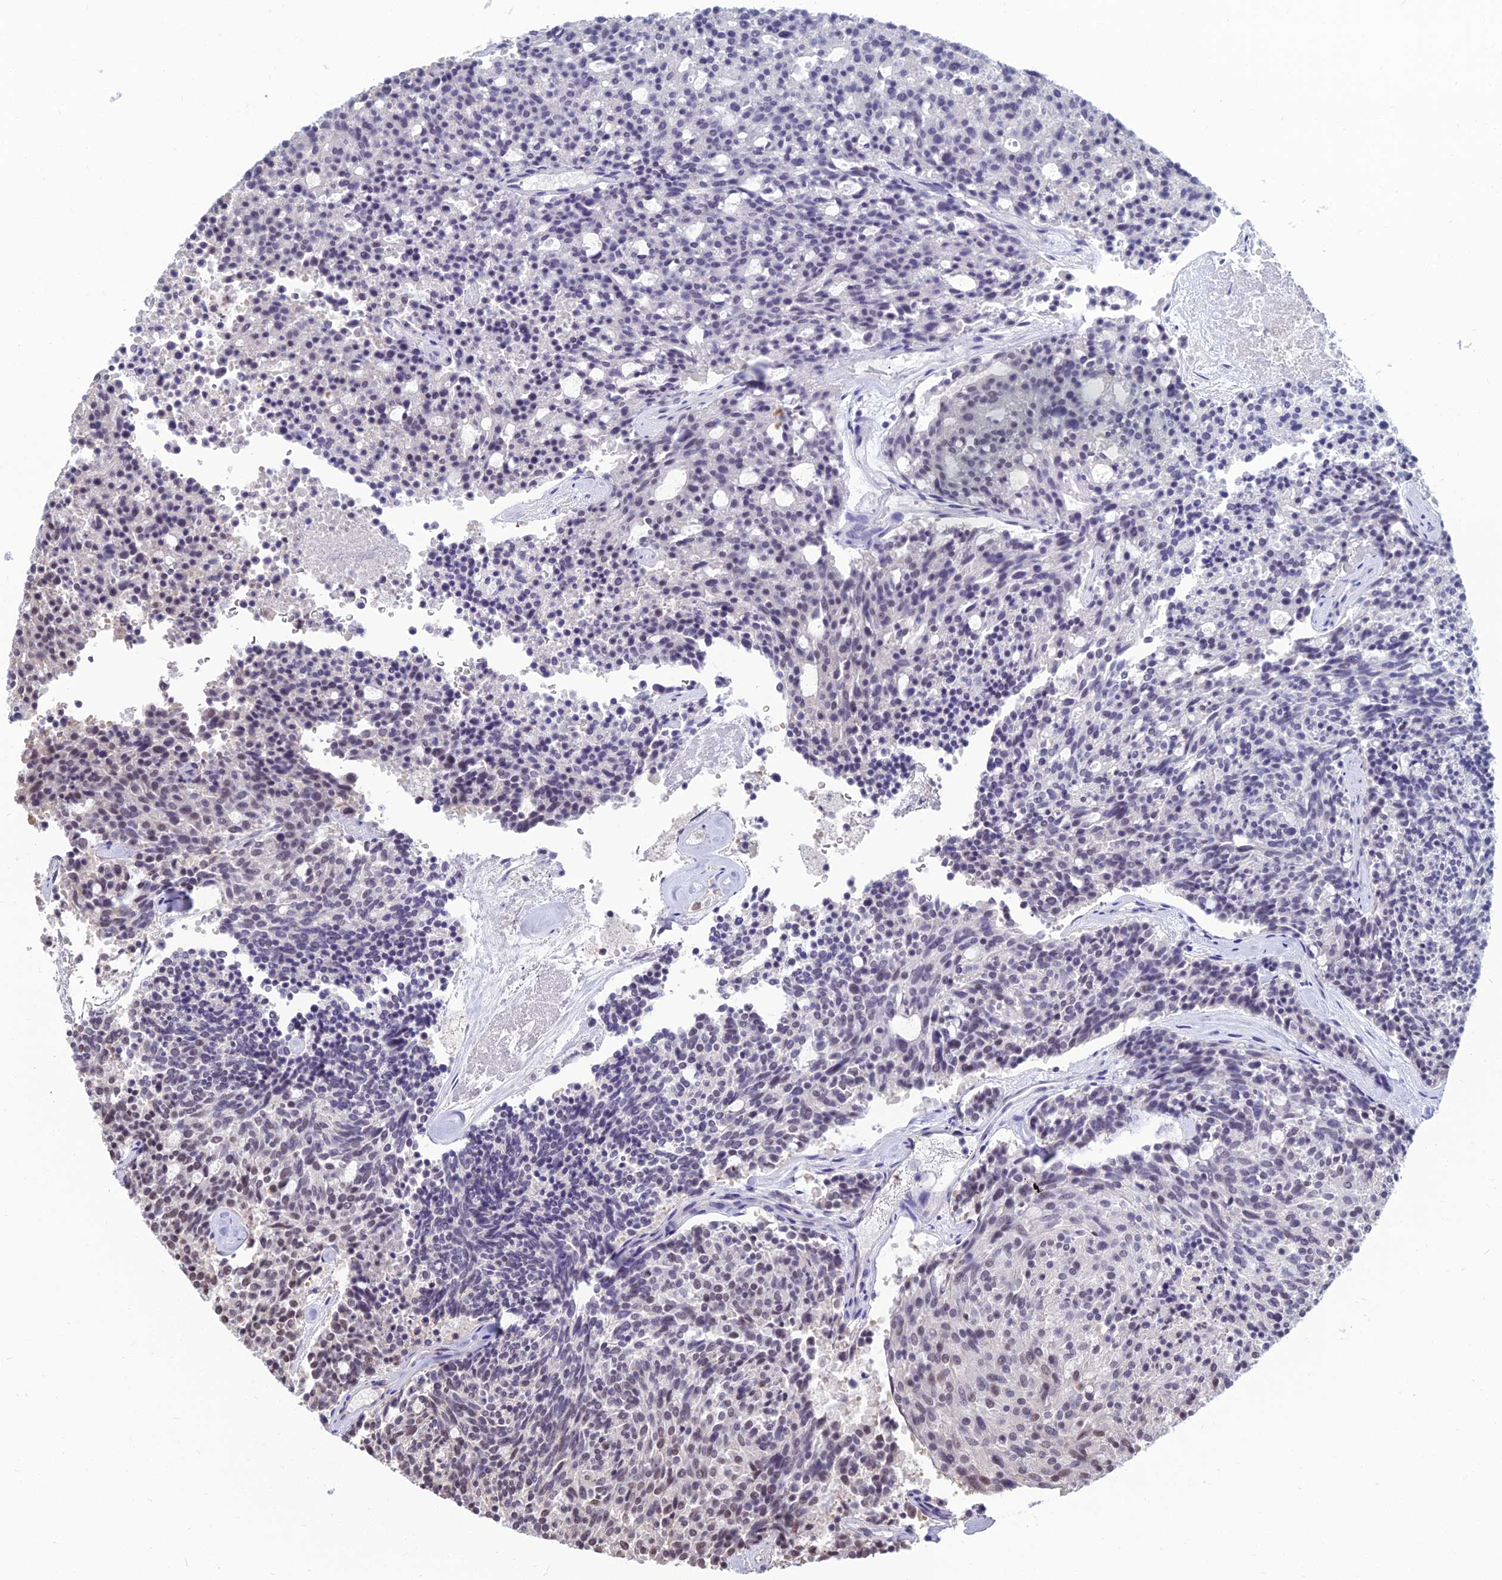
{"staining": {"intensity": "weak", "quantity": "<25%", "location": "nuclear"}, "tissue": "carcinoid", "cell_type": "Tumor cells", "image_type": "cancer", "snomed": [{"axis": "morphology", "description": "Carcinoid, malignant, NOS"}, {"axis": "topography", "description": "Pancreas"}], "caption": "Immunohistochemistry (IHC) image of human carcinoid (malignant) stained for a protein (brown), which exhibits no expression in tumor cells.", "gene": "SRSF7", "patient": {"sex": "female", "age": 54}}